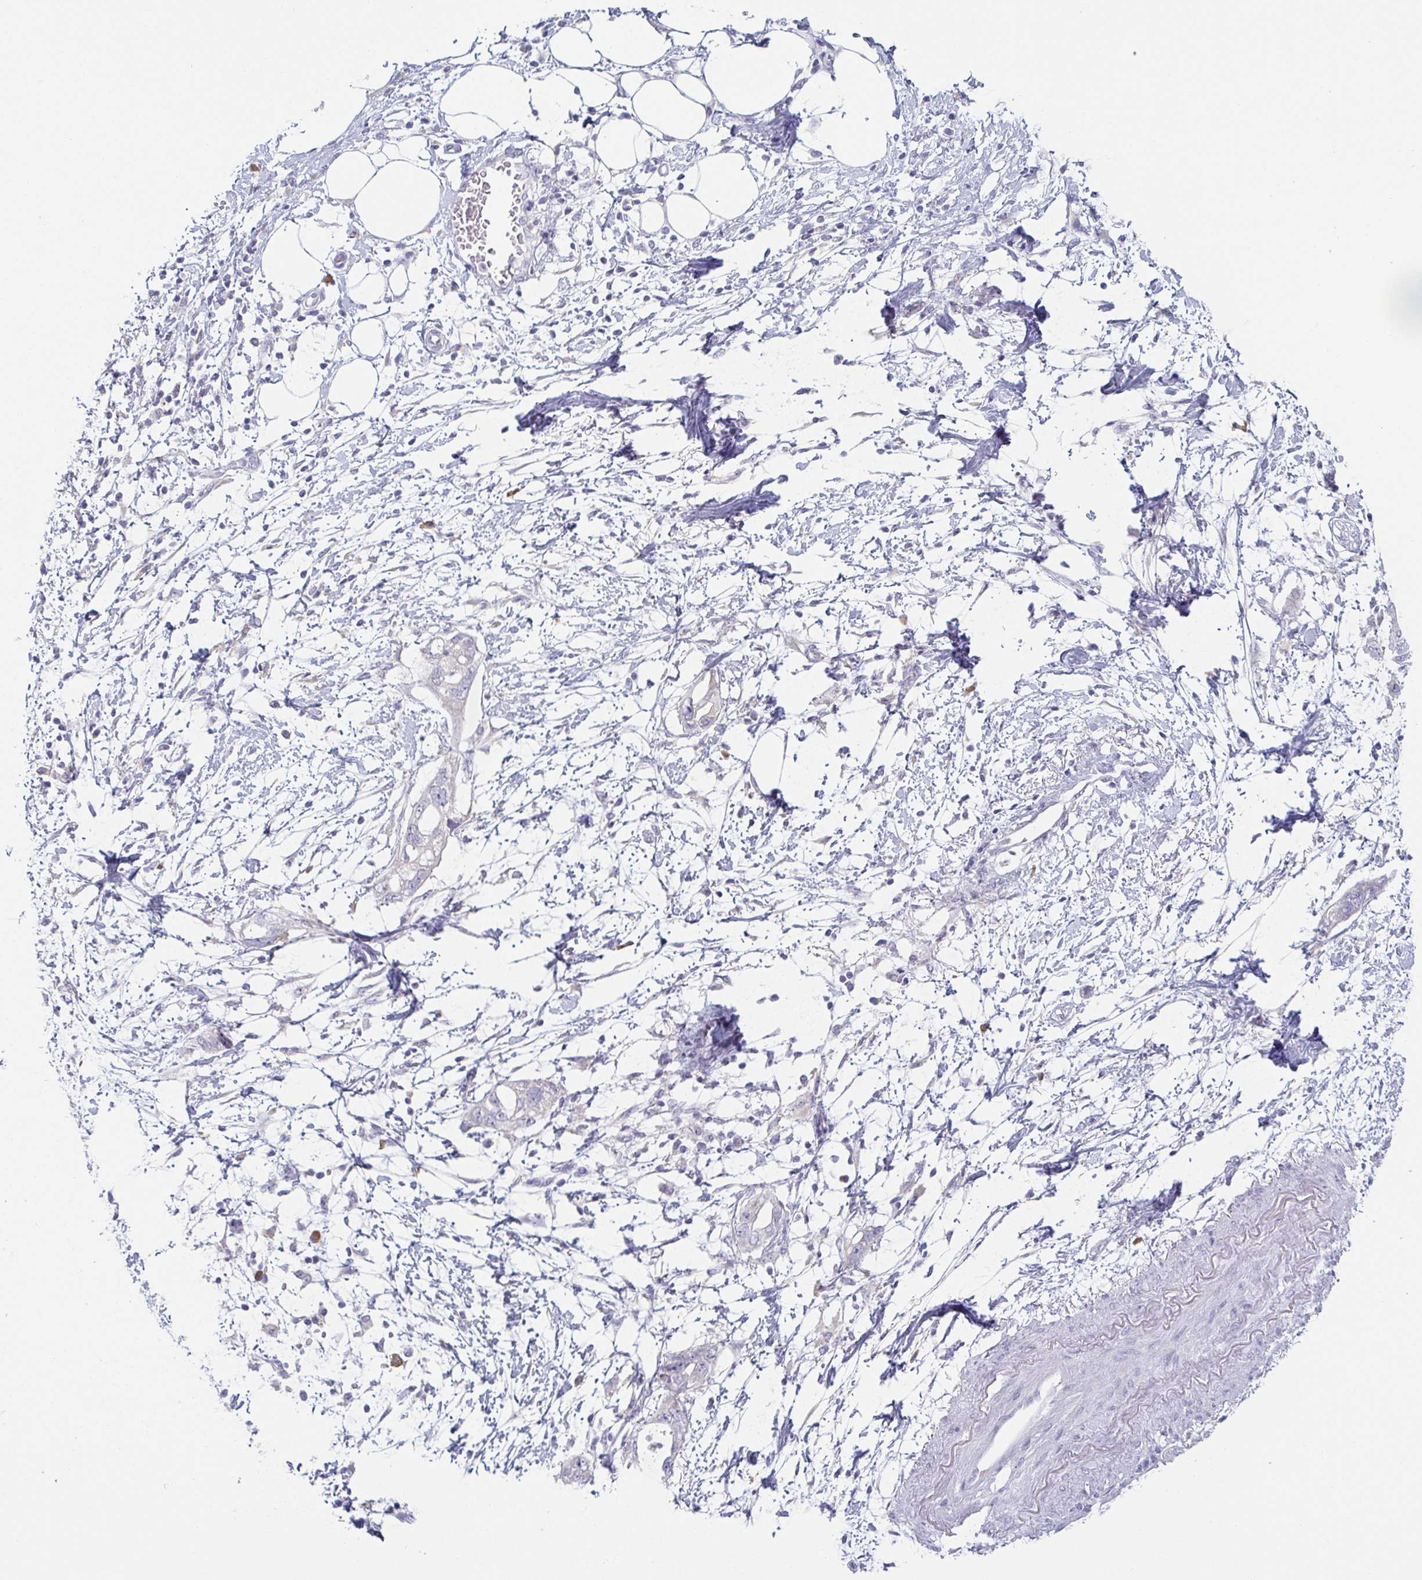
{"staining": {"intensity": "negative", "quantity": "none", "location": "none"}, "tissue": "pancreatic cancer", "cell_type": "Tumor cells", "image_type": "cancer", "snomed": [{"axis": "morphology", "description": "Adenocarcinoma, NOS"}, {"axis": "topography", "description": "Pancreas"}], "caption": "There is no significant expression in tumor cells of pancreatic adenocarcinoma.", "gene": "PRR27", "patient": {"sex": "female", "age": 72}}